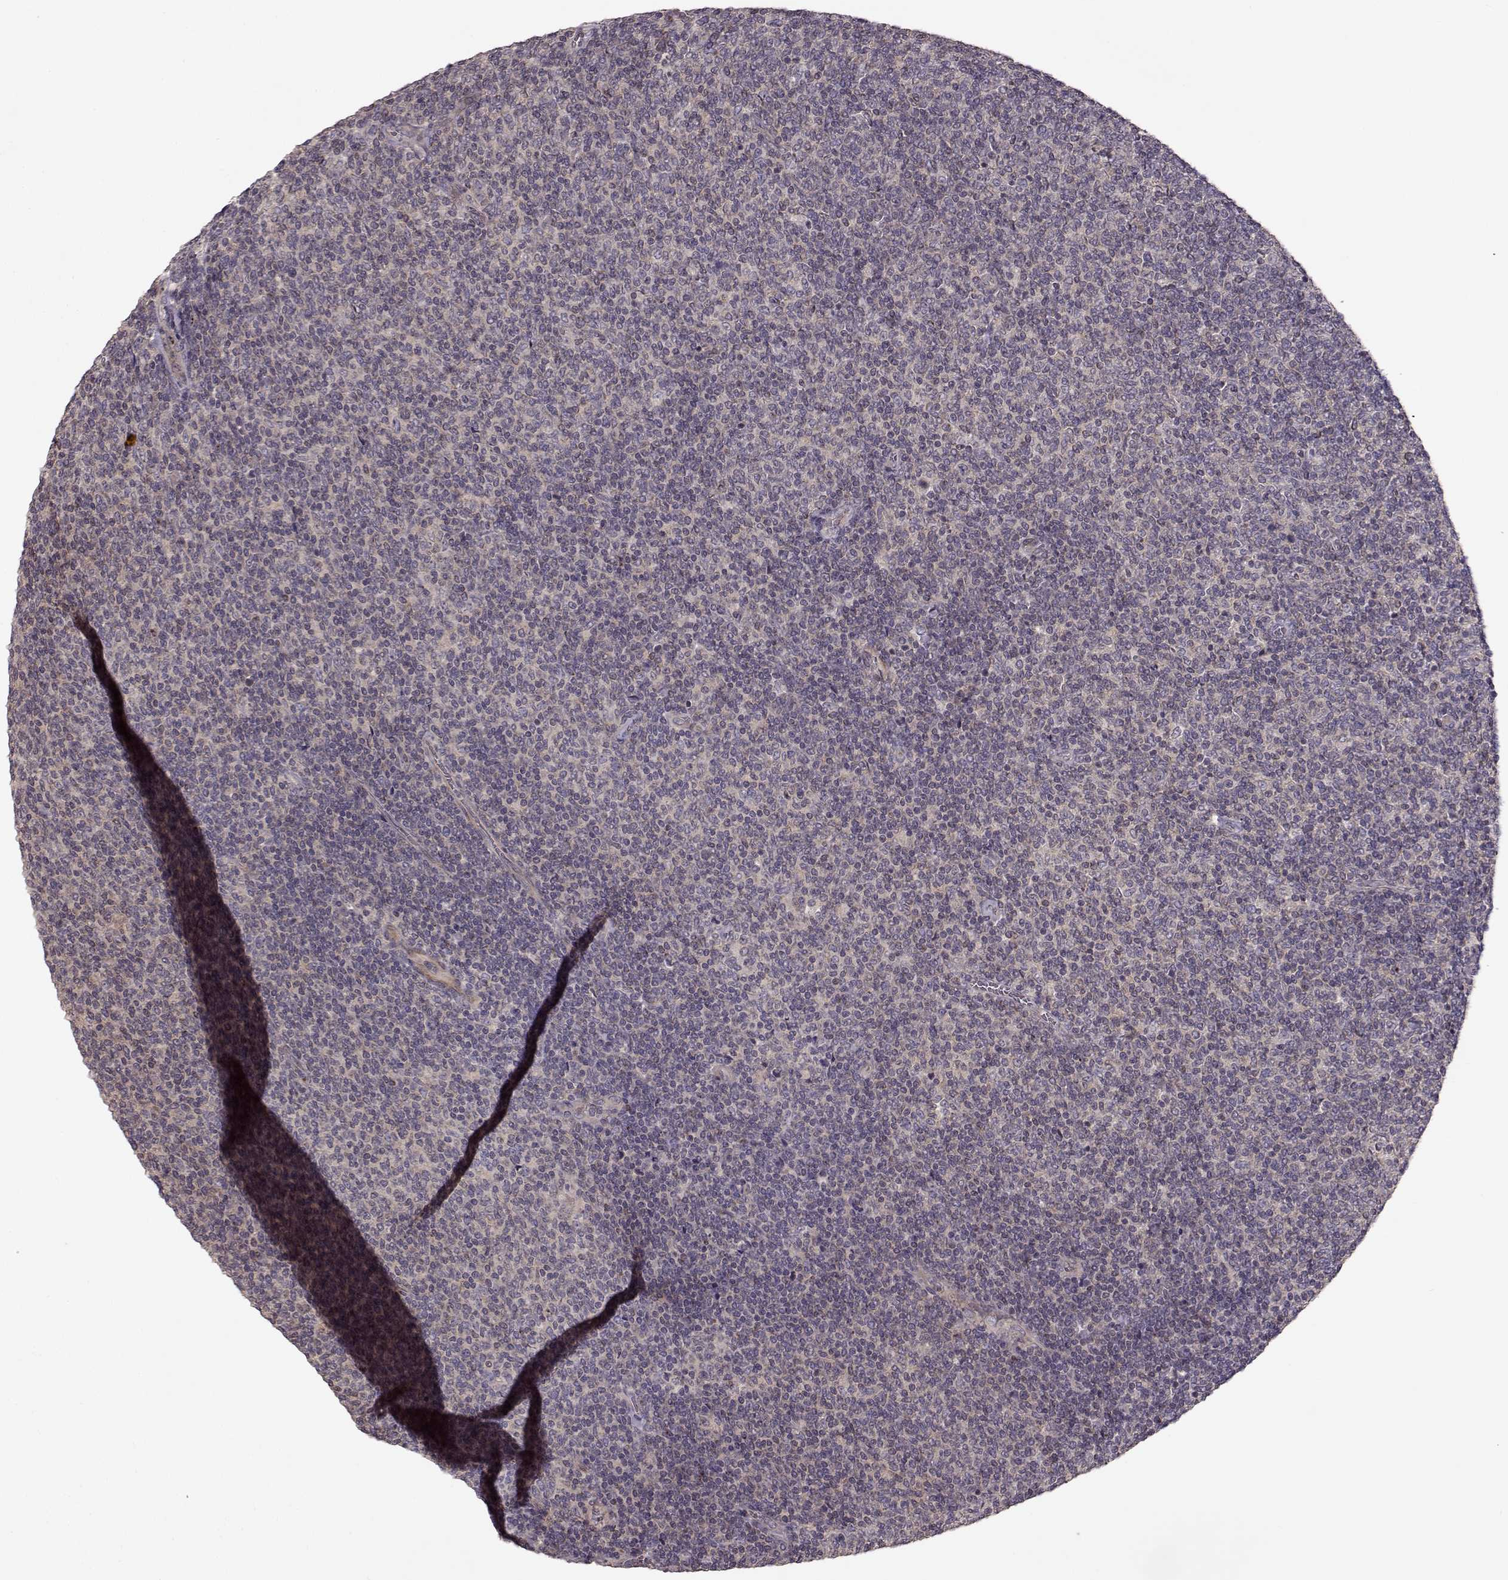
{"staining": {"intensity": "negative", "quantity": "none", "location": "none"}, "tissue": "lymphoma", "cell_type": "Tumor cells", "image_type": "cancer", "snomed": [{"axis": "morphology", "description": "Malignant lymphoma, non-Hodgkin's type, Low grade"}, {"axis": "topography", "description": "Lymph node"}], "caption": "DAB (3,3'-diaminobenzidine) immunohistochemical staining of low-grade malignant lymphoma, non-Hodgkin's type exhibits no significant expression in tumor cells.", "gene": "SLAIN2", "patient": {"sex": "male", "age": 52}}